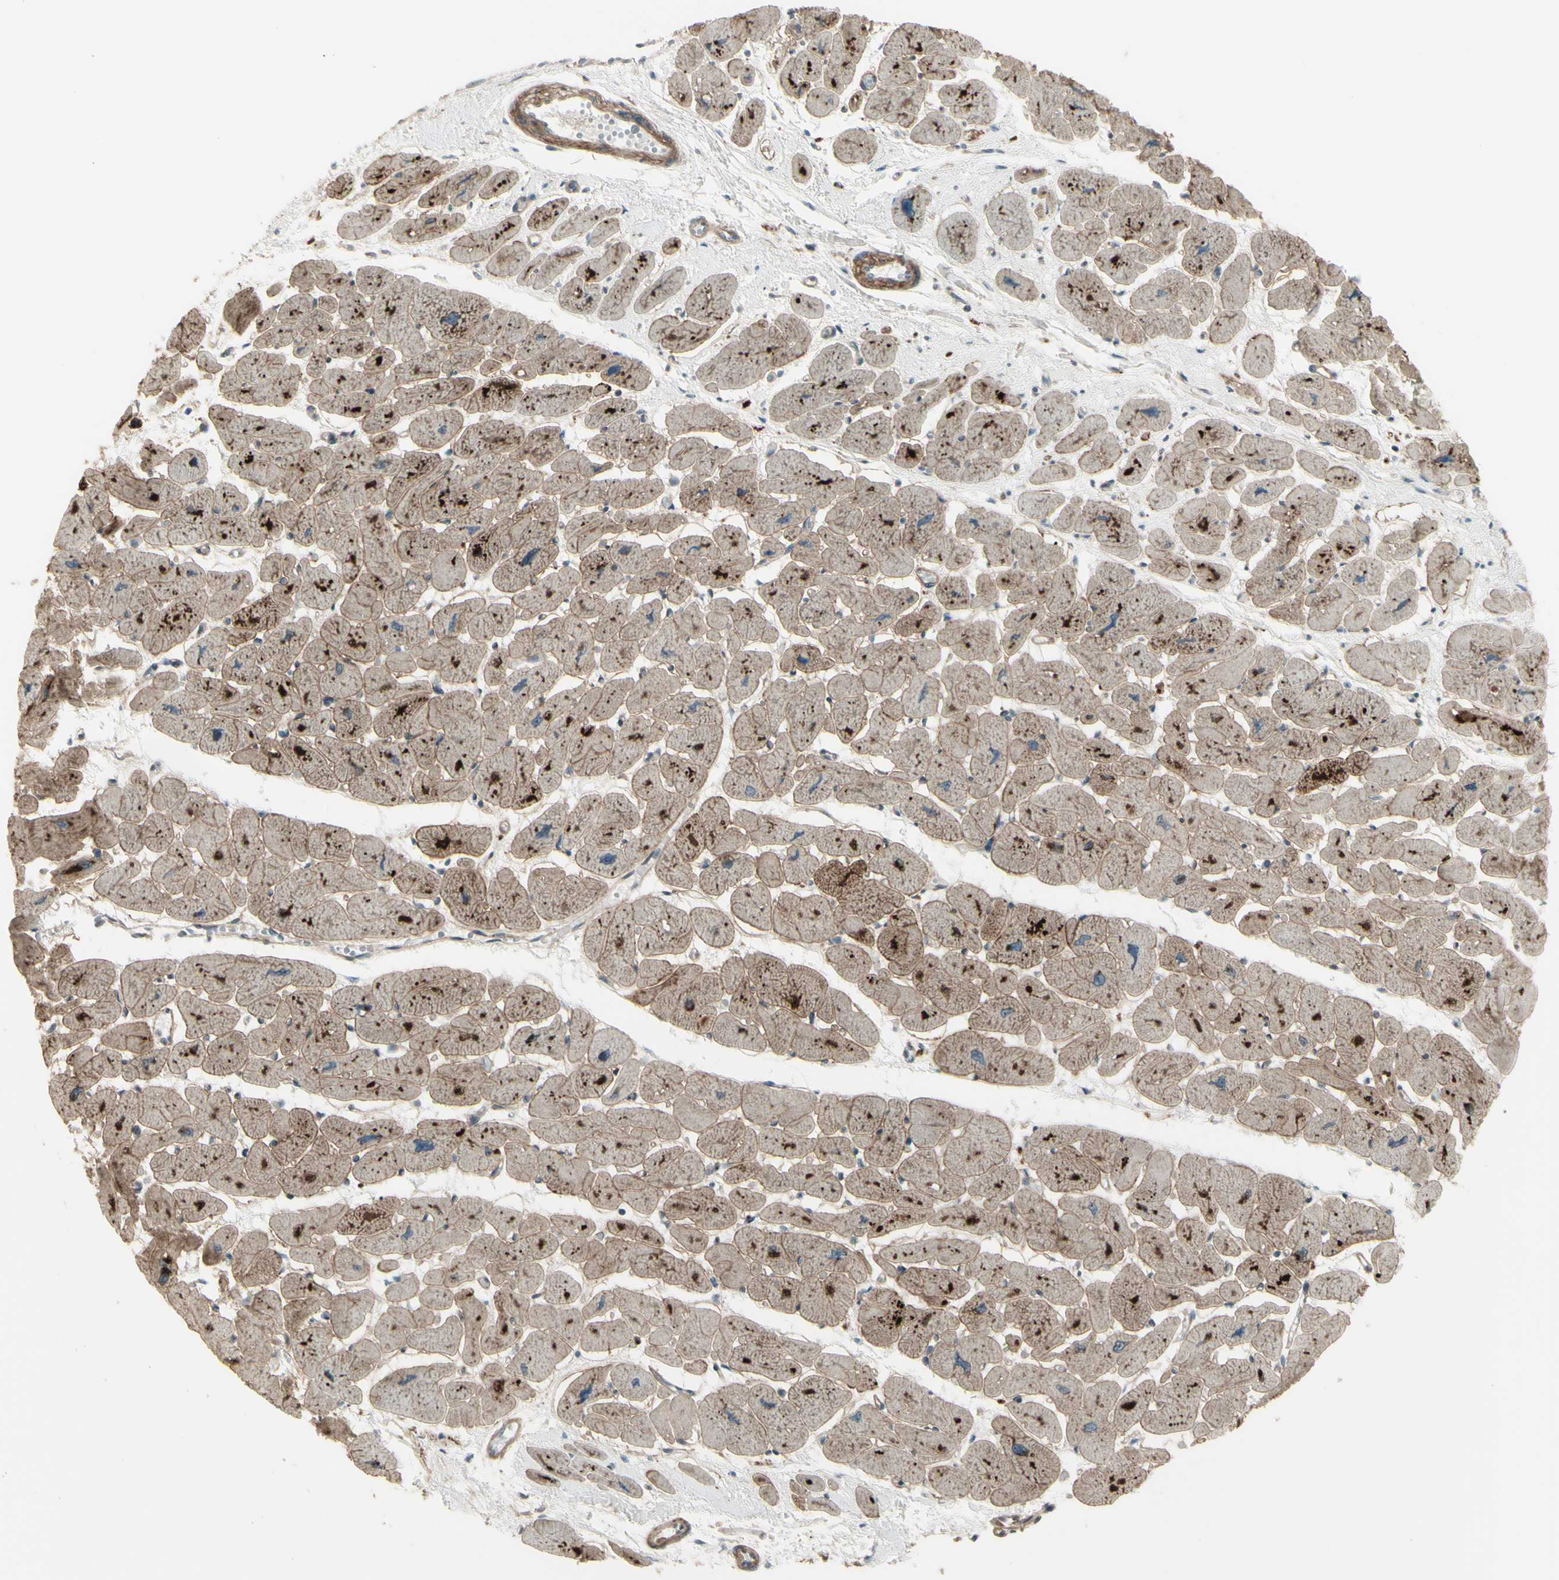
{"staining": {"intensity": "strong", "quantity": ">75%", "location": "cytoplasmic/membranous,nuclear"}, "tissue": "heart muscle", "cell_type": "Cardiomyocytes", "image_type": "normal", "snomed": [{"axis": "morphology", "description": "Normal tissue, NOS"}, {"axis": "topography", "description": "Heart"}], "caption": "Unremarkable heart muscle was stained to show a protein in brown. There is high levels of strong cytoplasmic/membranous,nuclear staining in about >75% of cardiomyocytes.", "gene": "OSTM1", "patient": {"sex": "female", "age": 54}}